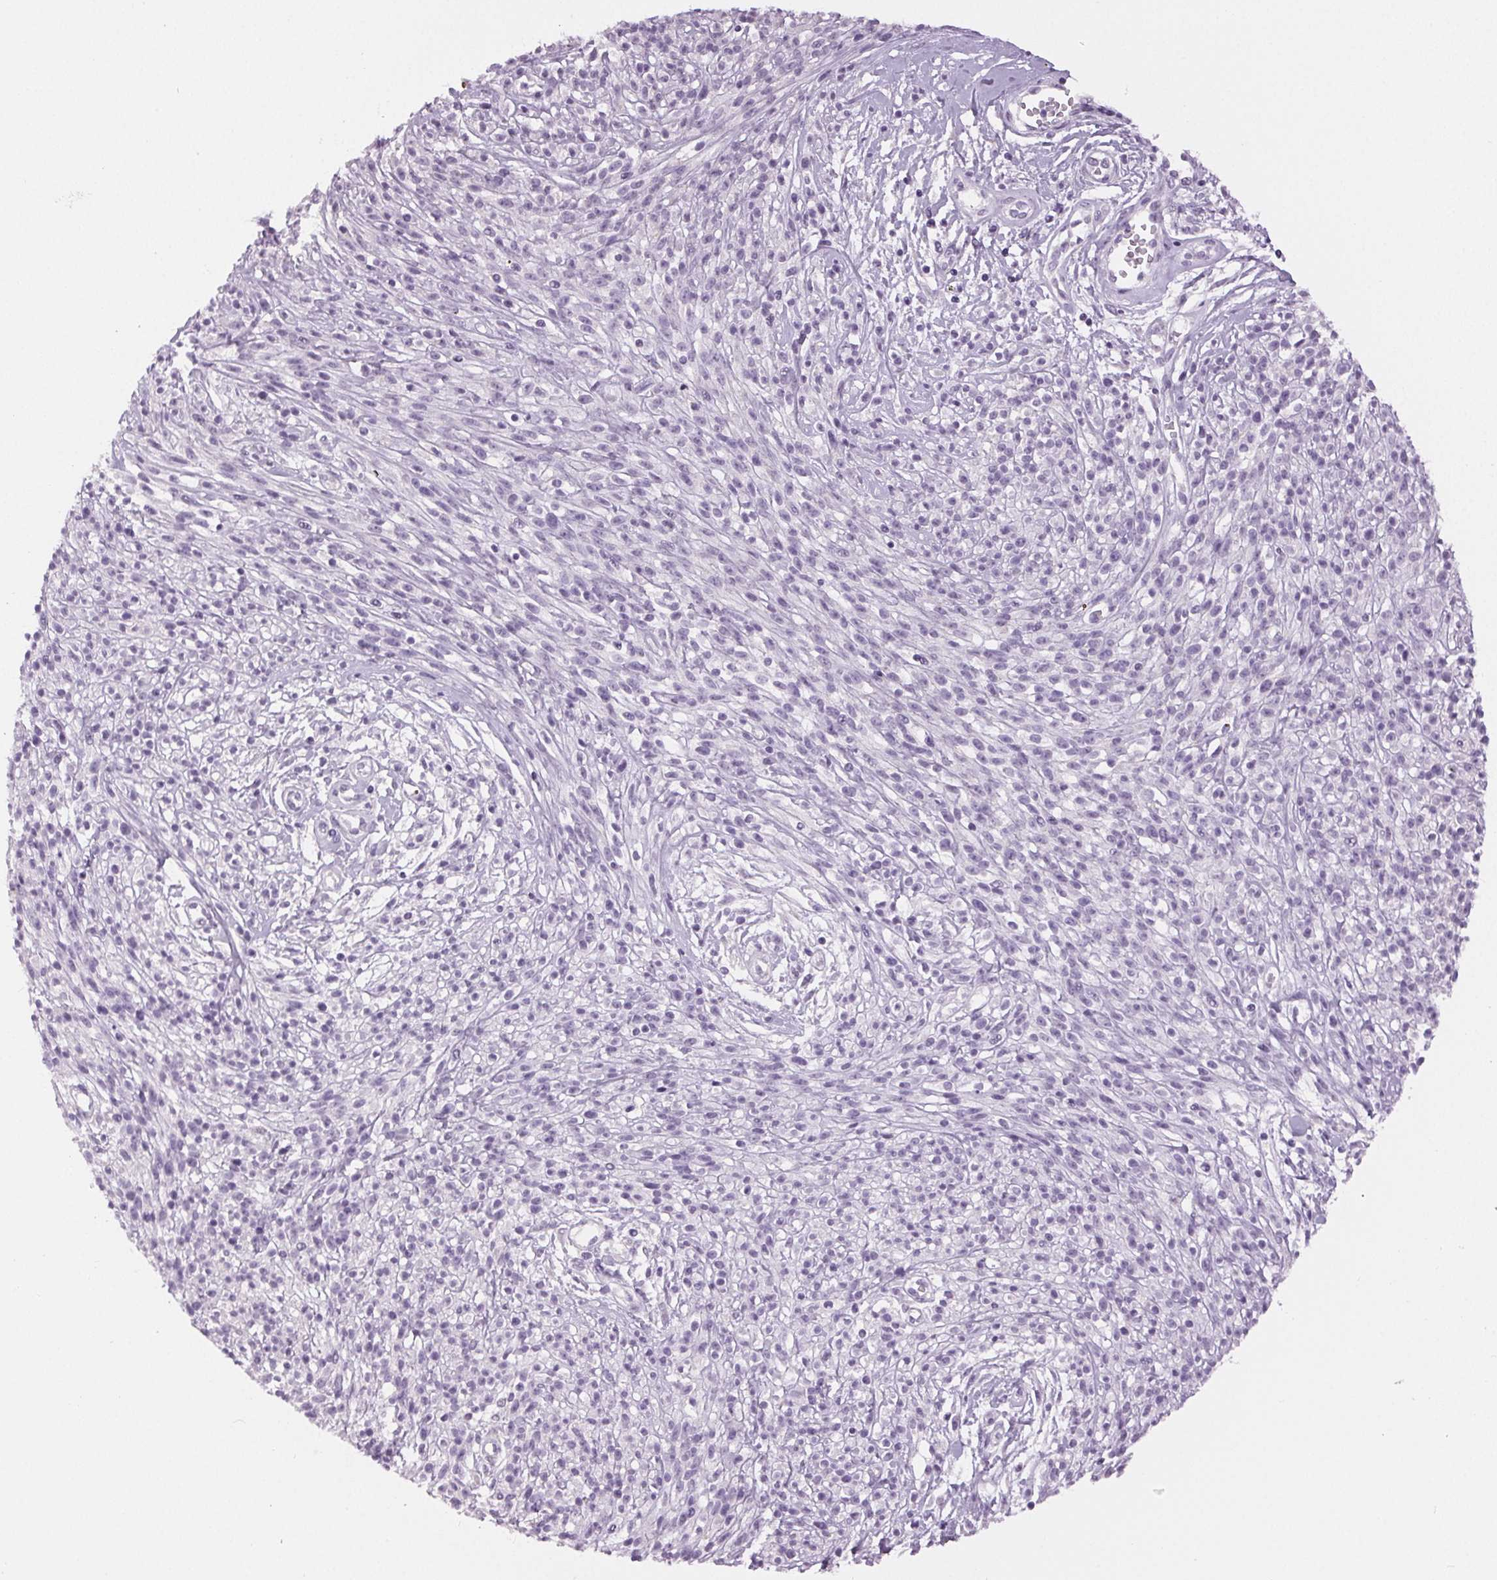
{"staining": {"intensity": "negative", "quantity": "none", "location": "none"}, "tissue": "melanoma", "cell_type": "Tumor cells", "image_type": "cancer", "snomed": [{"axis": "morphology", "description": "Malignant melanoma, NOS"}, {"axis": "topography", "description": "Skin"}, {"axis": "topography", "description": "Skin of trunk"}], "caption": "Immunohistochemistry of human malignant melanoma displays no staining in tumor cells. (Stains: DAB (3,3'-diaminobenzidine) immunohistochemistry with hematoxylin counter stain, Microscopy: brightfield microscopy at high magnification).", "gene": "MISP", "patient": {"sex": "male", "age": 74}}